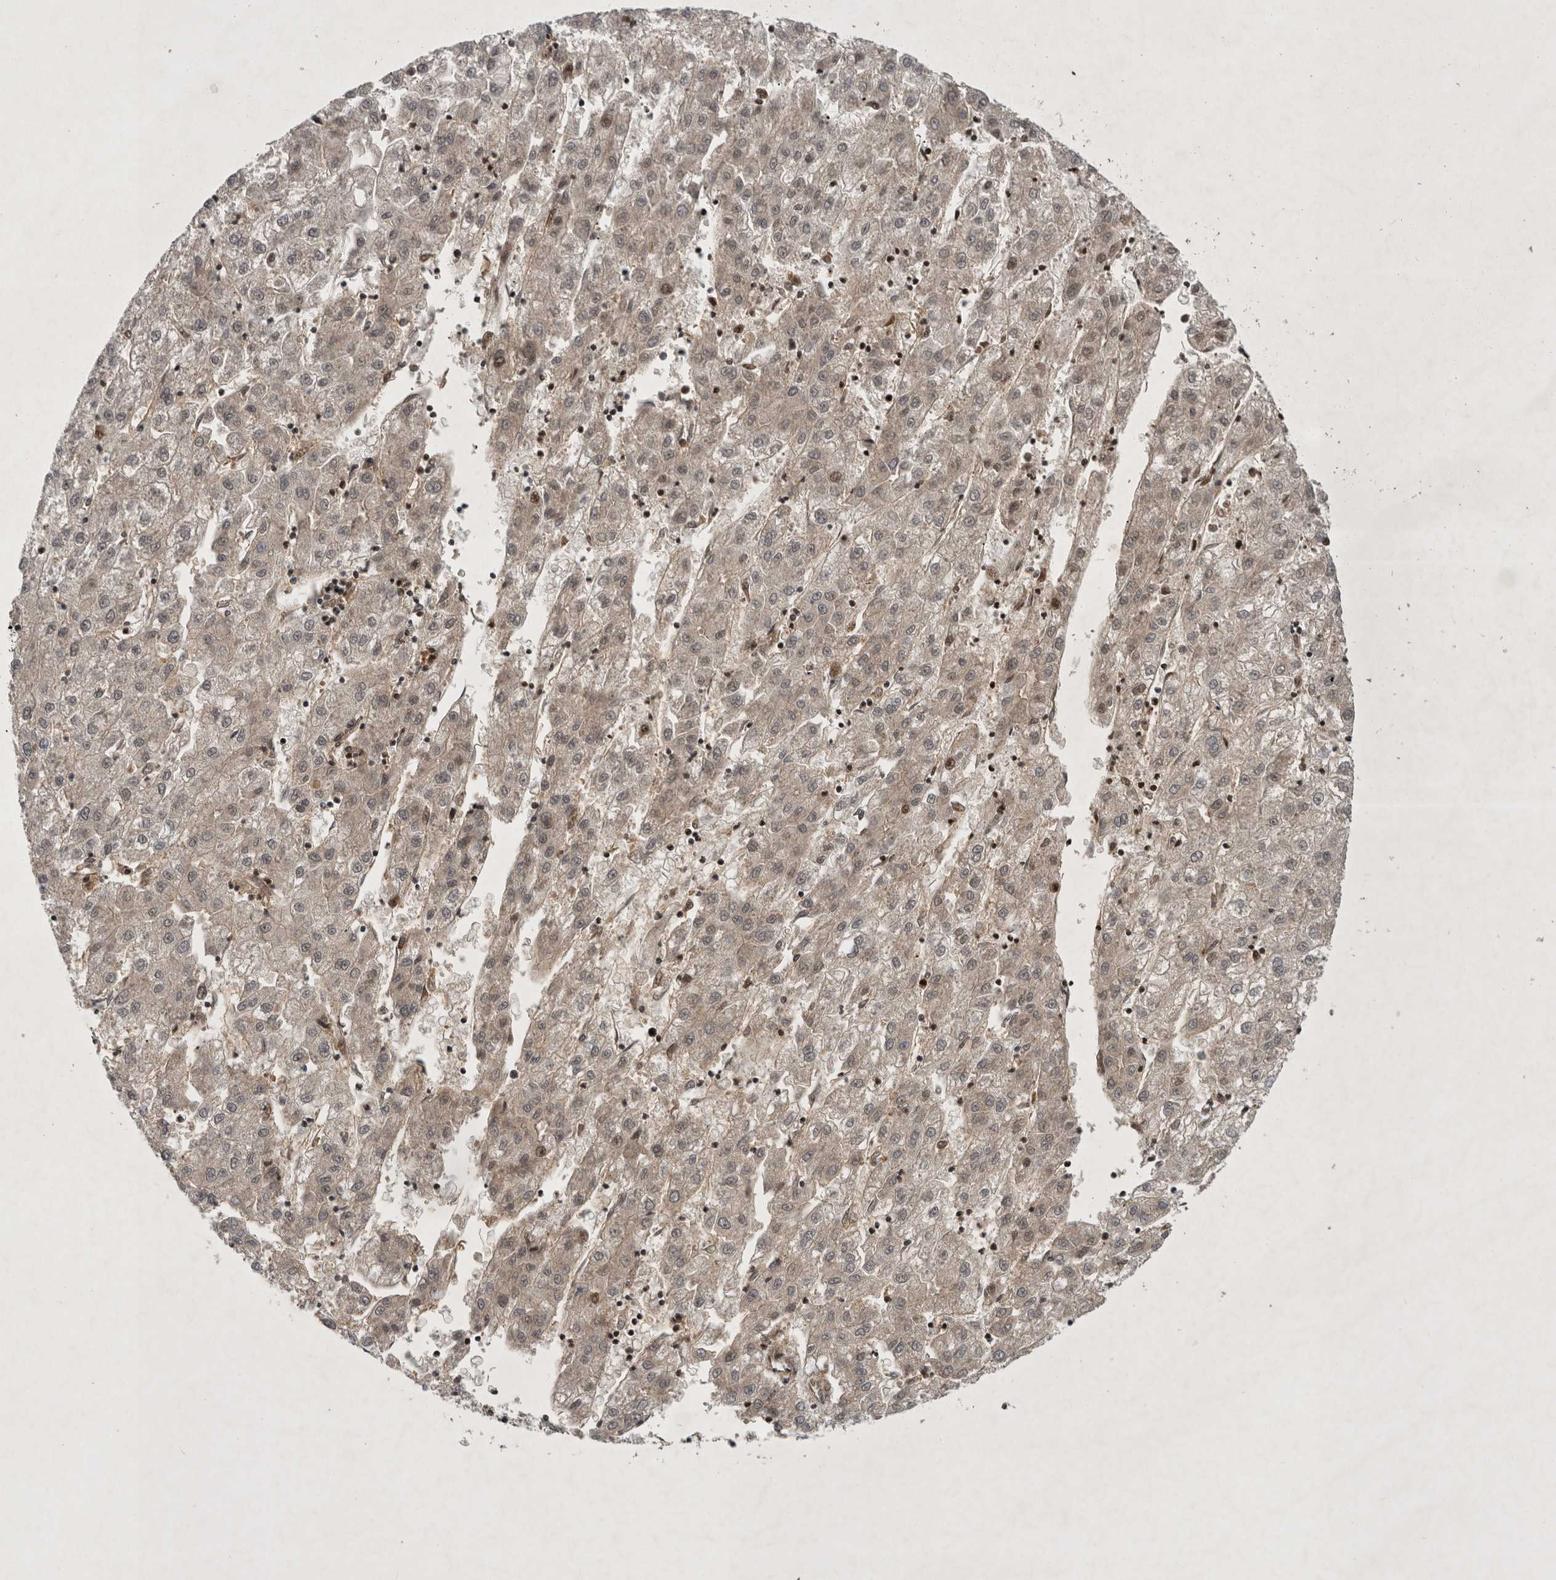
{"staining": {"intensity": "weak", "quantity": "25%-75%", "location": "cytoplasmic/membranous,nuclear"}, "tissue": "liver cancer", "cell_type": "Tumor cells", "image_type": "cancer", "snomed": [{"axis": "morphology", "description": "Carcinoma, Hepatocellular, NOS"}, {"axis": "topography", "description": "Liver"}], "caption": "This is a photomicrograph of immunohistochemistry staining of liver hepatocellular carcinoma, which shows weak staining in the cytoplasmic/membranous and nuclear of tumor cells.", "gene": "PARP11", "patient": {"sex": "male", "age": 72}}